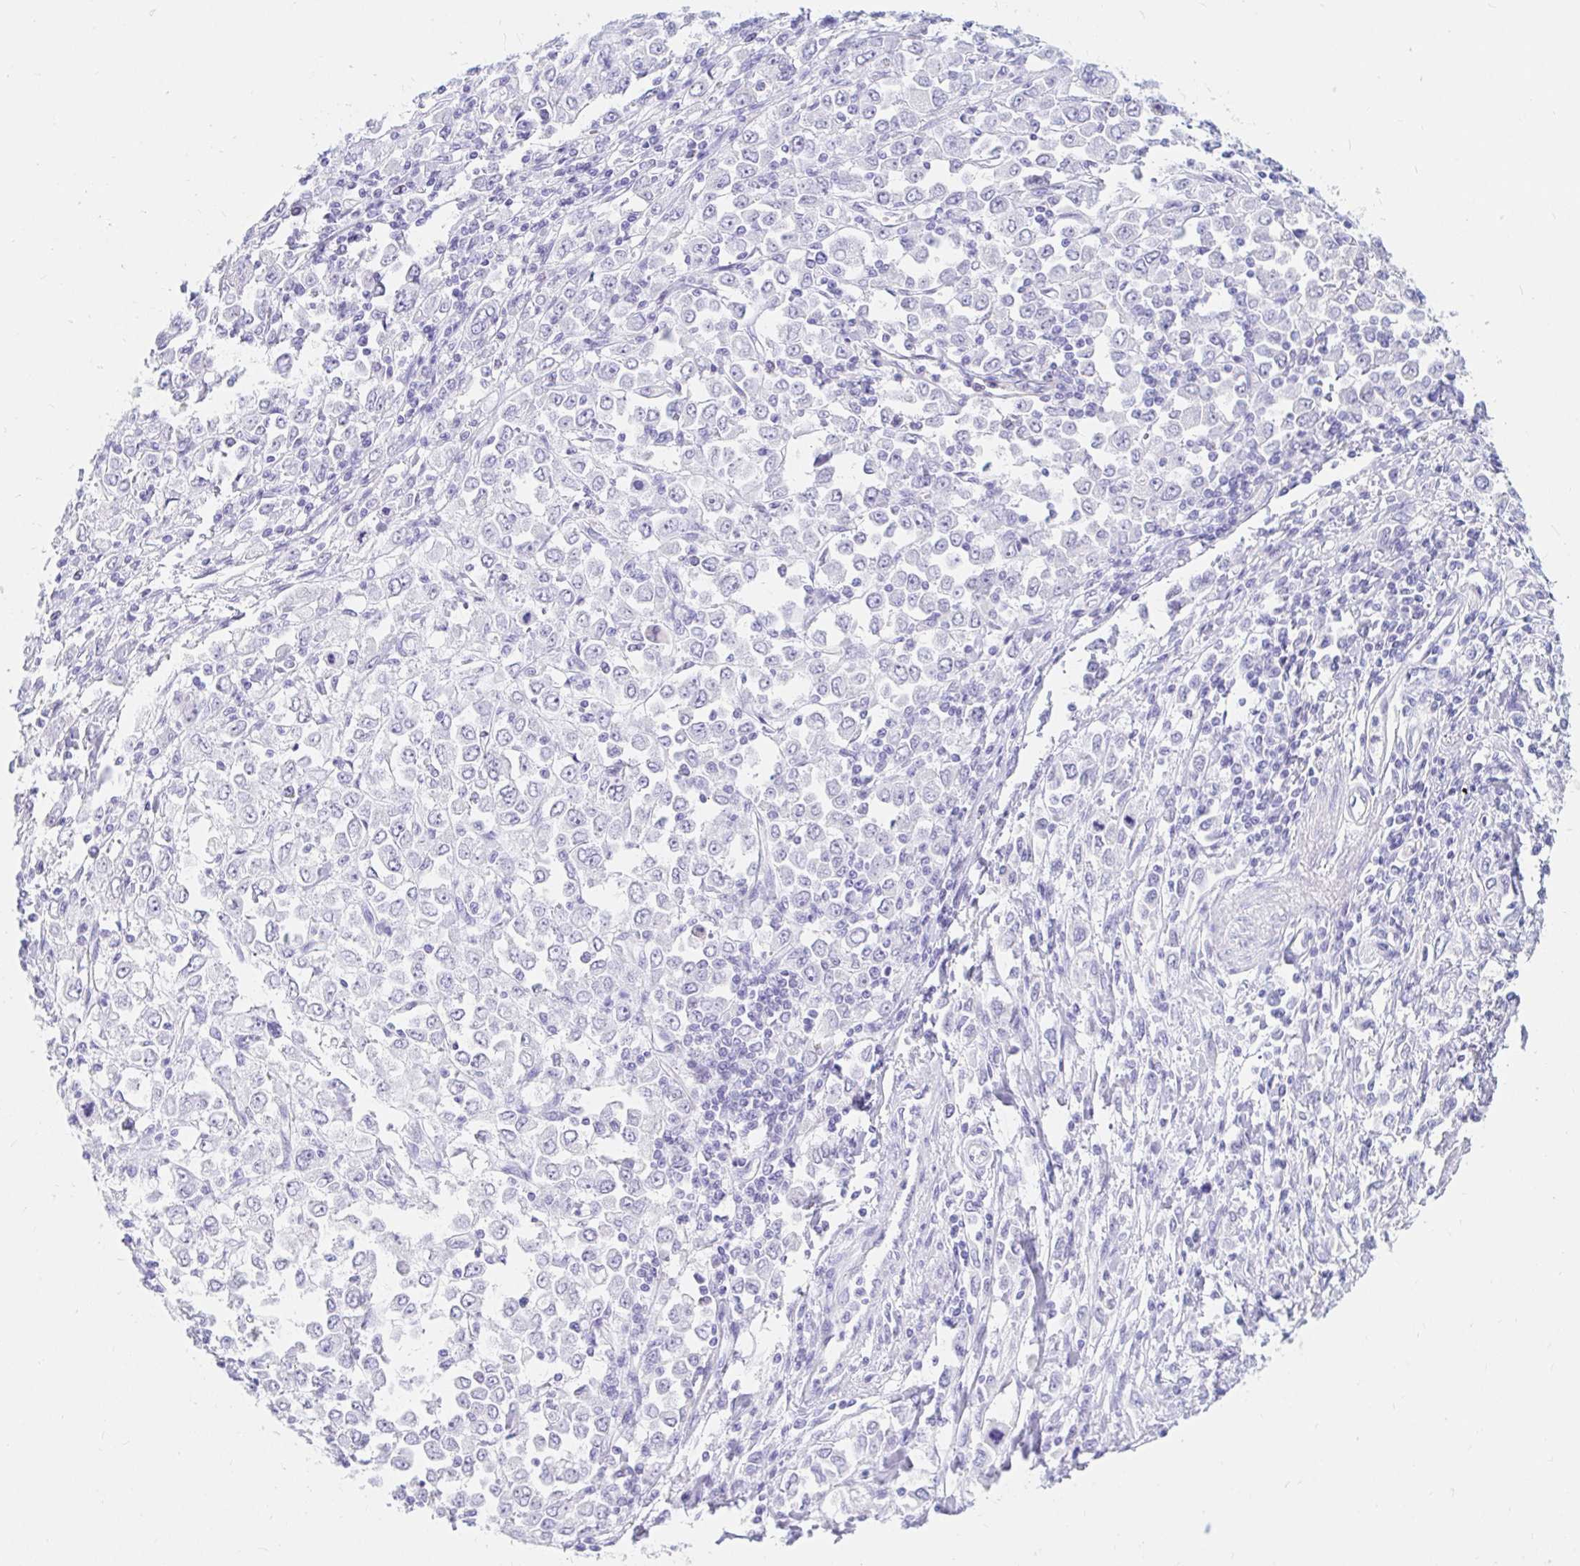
{"staining": {"intensity": "negative", "quantity": "none", "location": "none"}, "tissue": "stomach cancer", "cell_type": "Tumor cells", "image_type": "cancer", "snomed": [{"axis": "morphology", "description": "Adenocarcinoma, NOS"}, {"axis": "topography", "description": "Stomach, upper"}], "caption": "This histopathology image is of stomach cancer stained with IHC to label a protein in brown with the nuclei are counter-stained blue. There is no expression in tumor cells. The staining was performed using DAB to visualize the protein expression in brown, while the nuclei were stained in blue with hematoxylin (Magnification: 20x).", "gene": "OR6T1", "patient": {"sex": "male", "age": 70}}